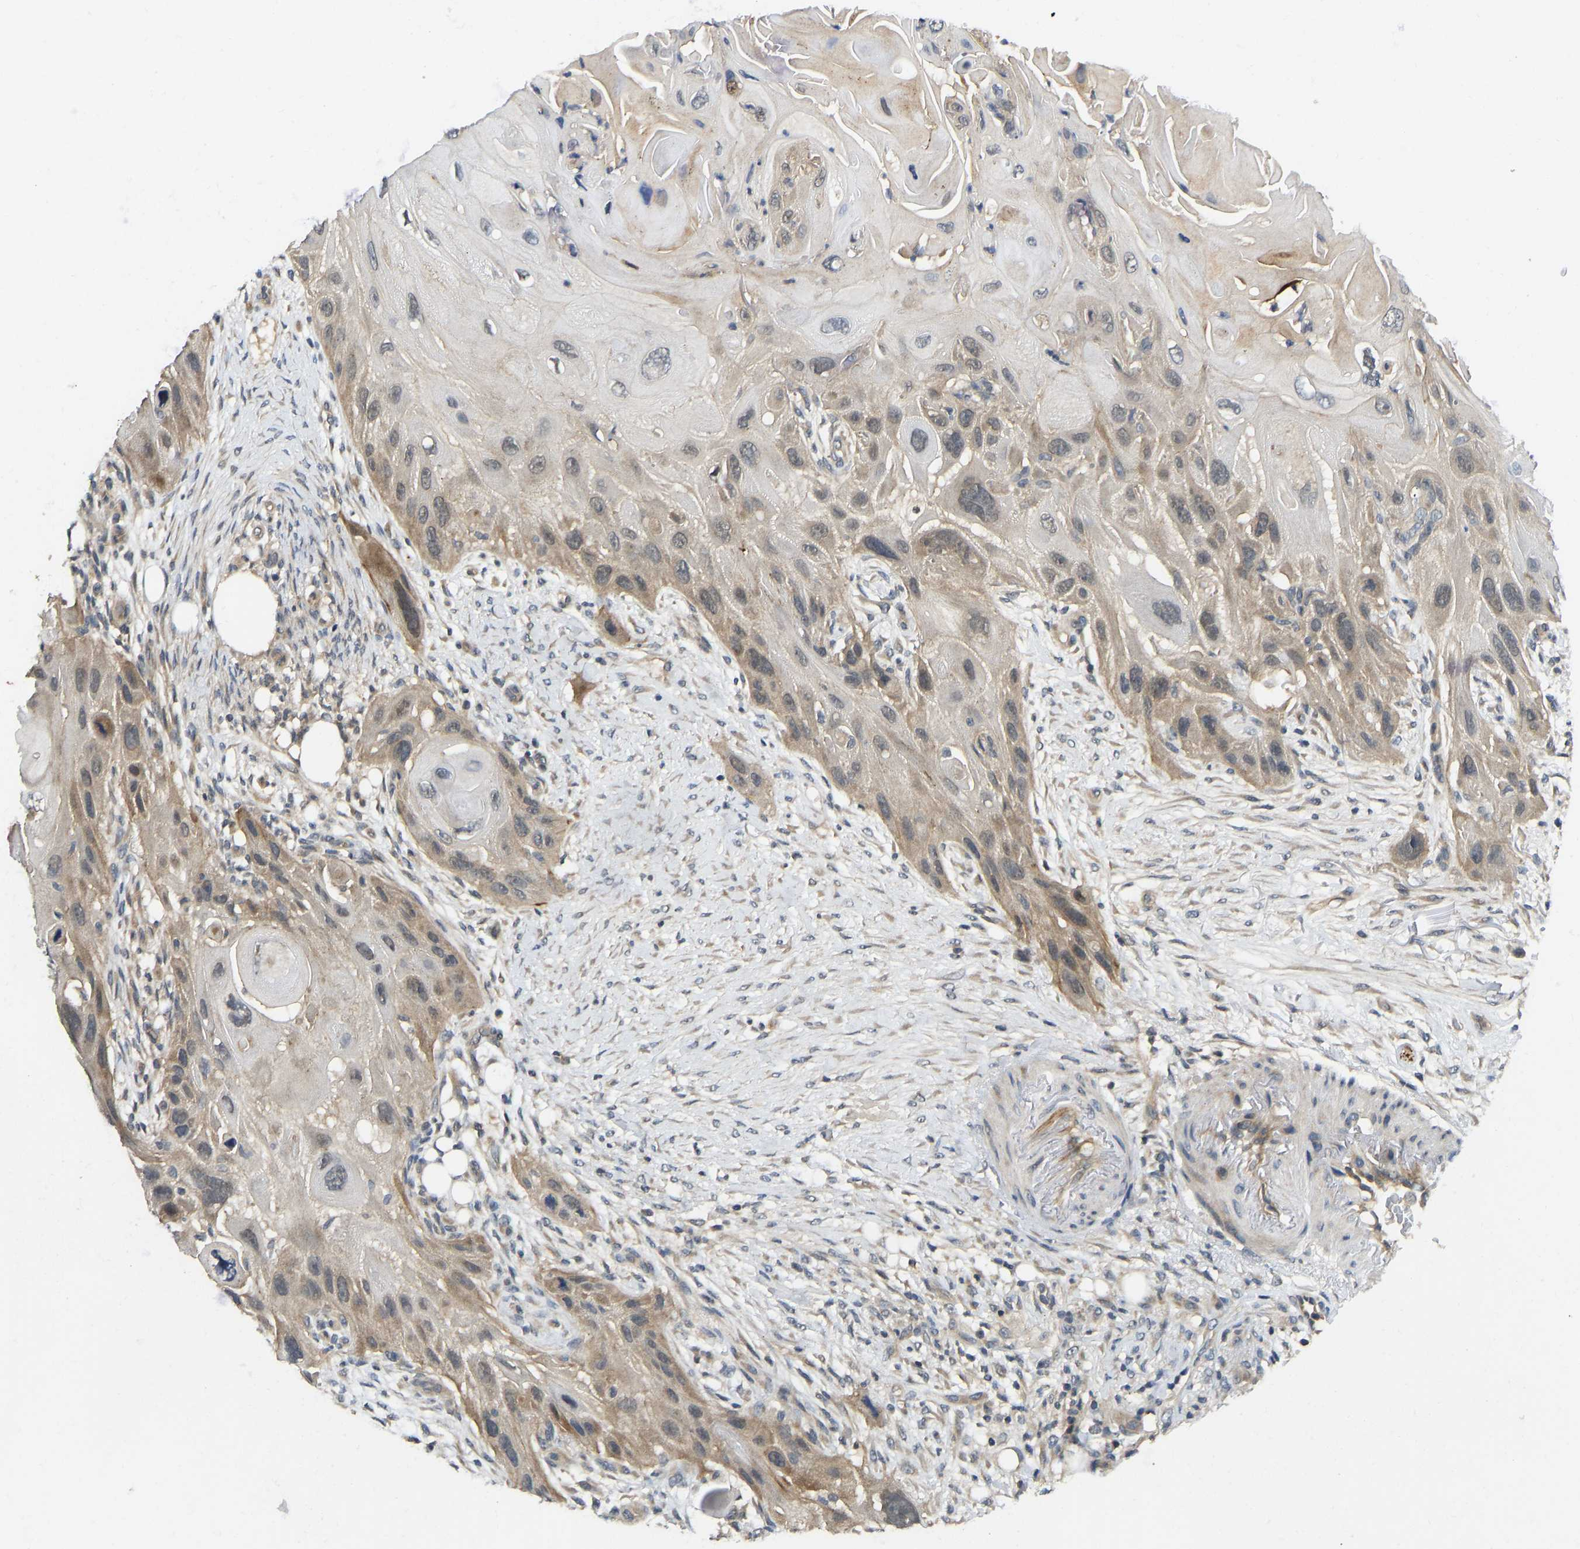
{"staining": {"intensity": "weak", "quantity": "25%-75%", "location": "cytoplasmic/membranous"}, "tissue": "skin cancer", "cell_type": "Tumor cells", "image_type": "cancer", "snomed": [{"axis": "morphology", "description": "Squamous cell carcinoma, NOS"}, {"axis": "topography", "description": "Skin"}], "caption": "Protein expression analysis of squamous cell carcinoma (skin) demonstrates weak cytoplasmic/membranous expression in about 25%-75% of tumor cells.", "gene": "NDRG3", "patient": {"sex": "female", "age": 77}}